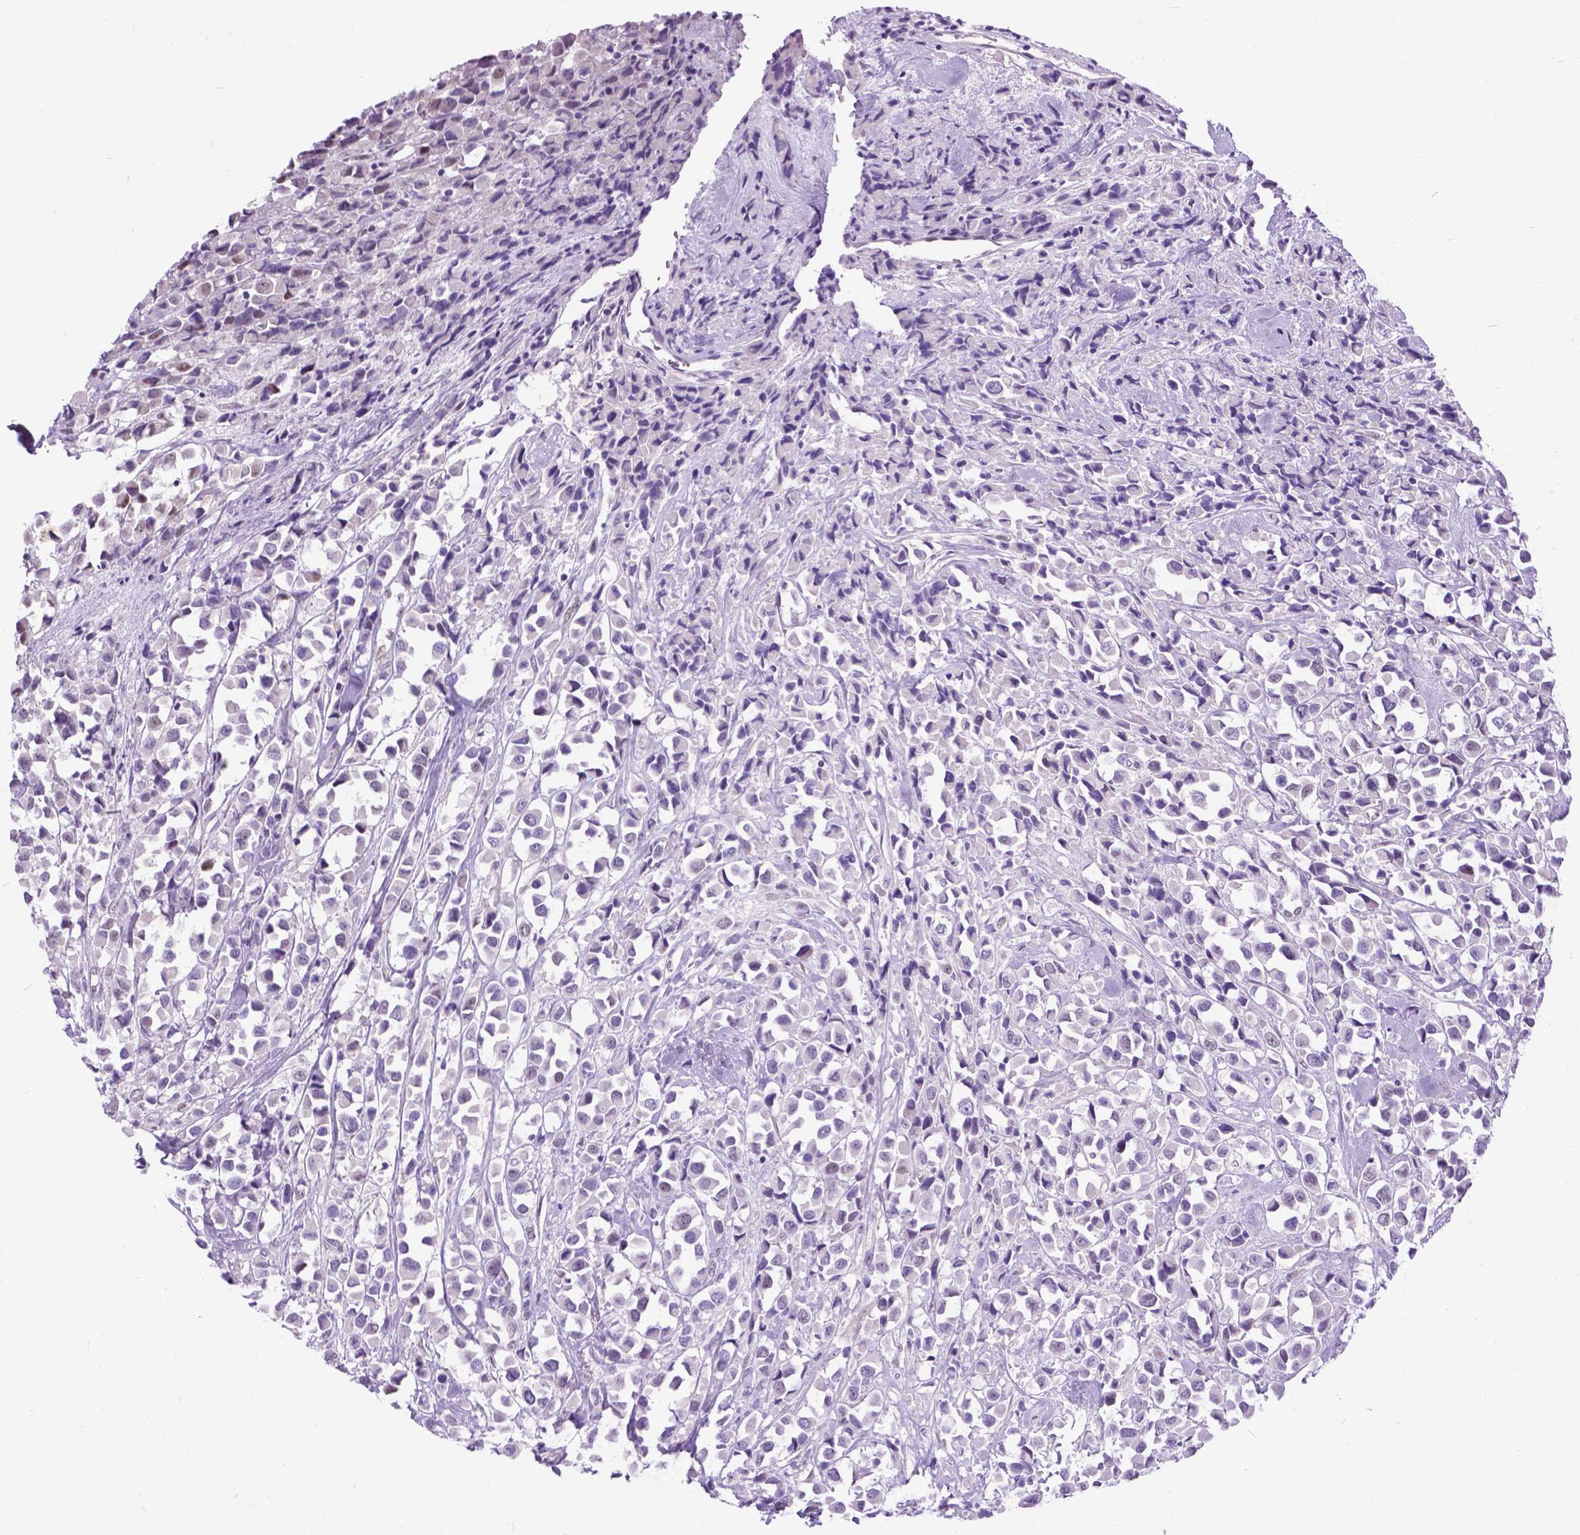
{"staining": {"intensity": "negative", "quantity": "none", "location": "none"}, "tissue": "breast cancer", "cell_type": "Tumor cells", "image_type": "cancer", "snomed": [{"axis": "morphology", "description": "Duct carcinoma"}, {"axis": "topography", "description": "Breast"}], "caption": "This is a histopathology image of immunohistochemistry (IHC) staining of breast cancer (intraductal carcinoma), which shows no positivity in tumor cells.", "gene": "APCDD1L", "patient": {"sex": "female", "age": 61}}